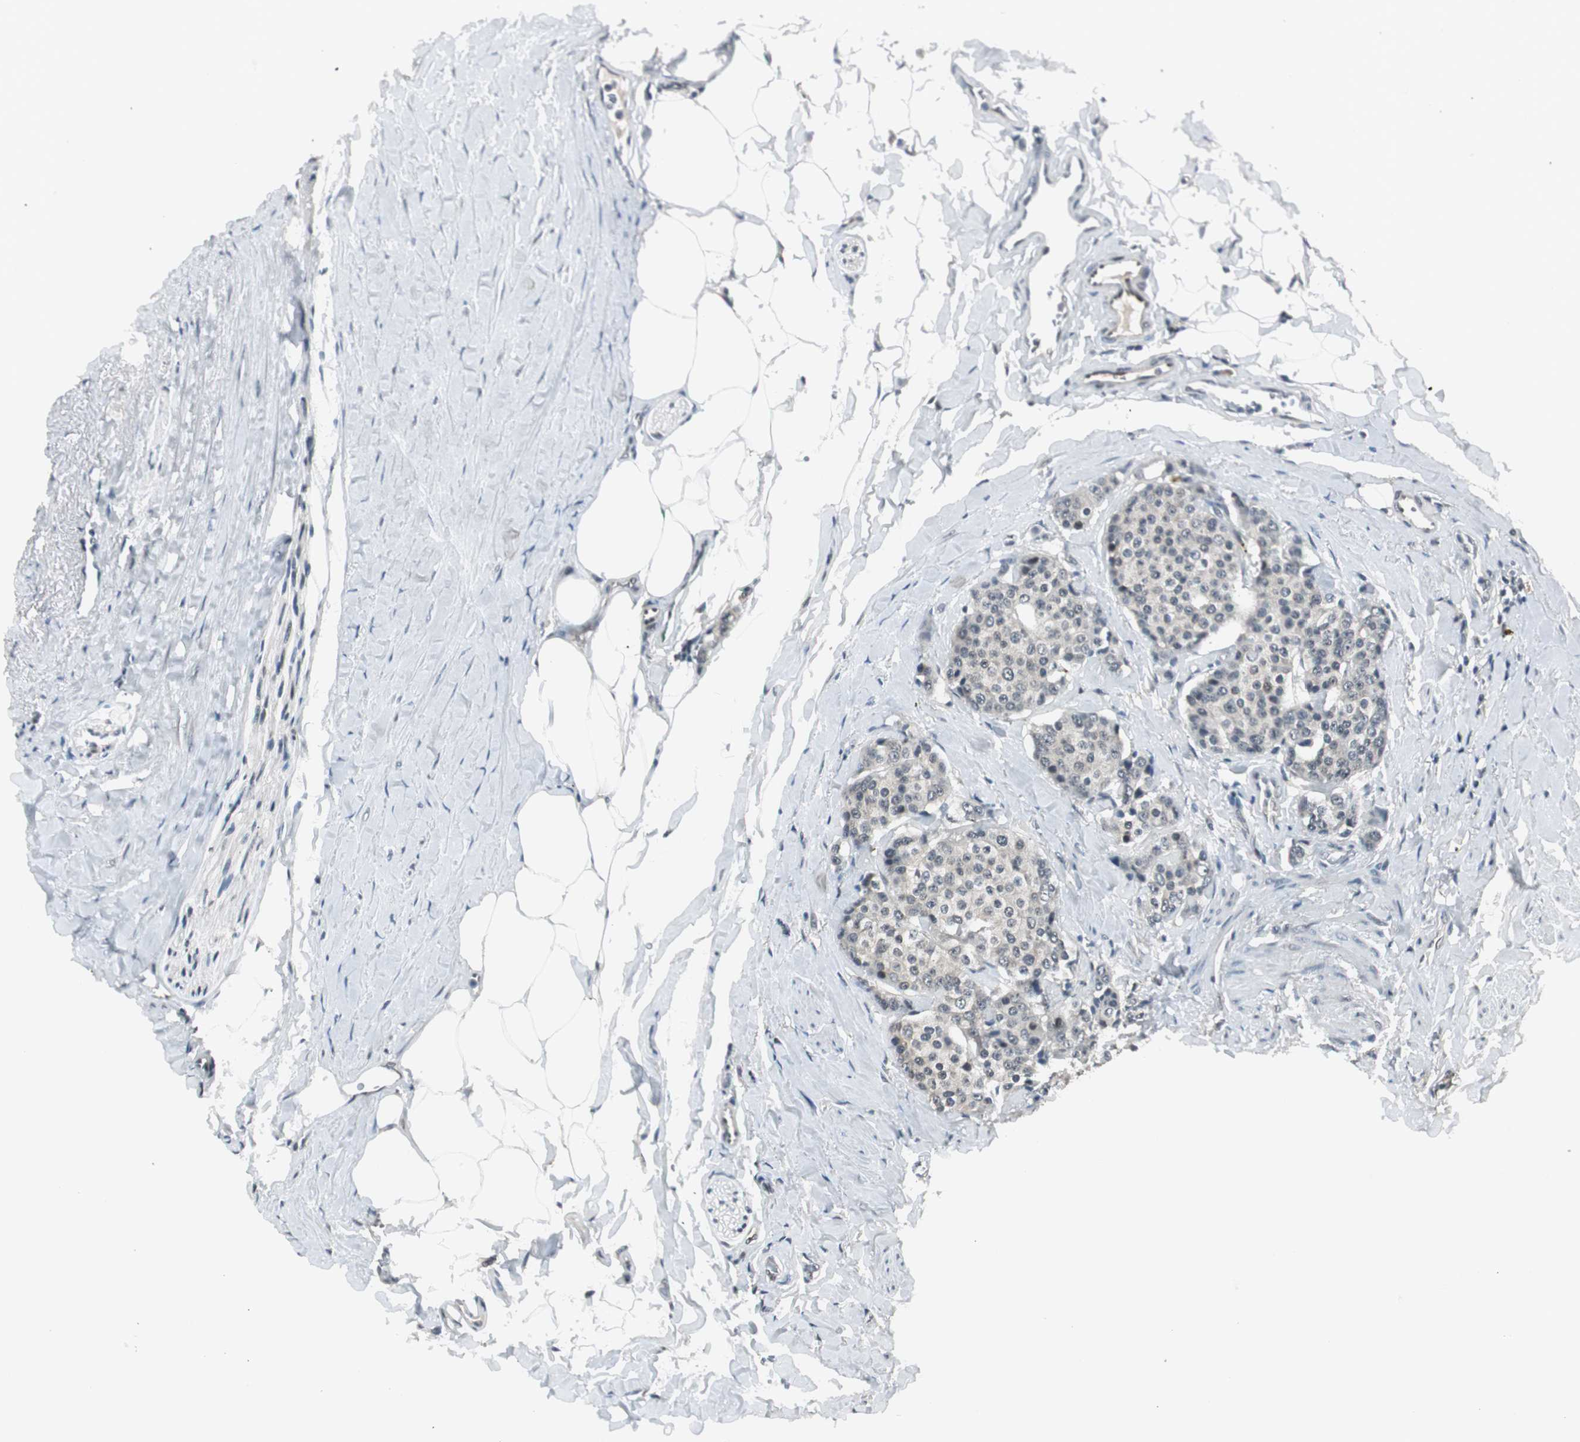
{"staining": {"intensity": "negative", "quantity": "none", "location": "none"}, "tissue": "carcinoid", "cell_type": "Tumor cells", "image_type": "cancer", "snomed": [{"axis": "morphology", "description": "Carcinoid, malignant, NOS"}, {"axis": "topography", "description": "Colon"}], "caption": "This micrograph is of carcinoid (malignant) stained with IHC to label a protein in brown with the nuclei are counter-stained blue. There is no positivity in tumor cells.", "gene": "BOLA1", "patient": {"sex": "female", "age": 61}}